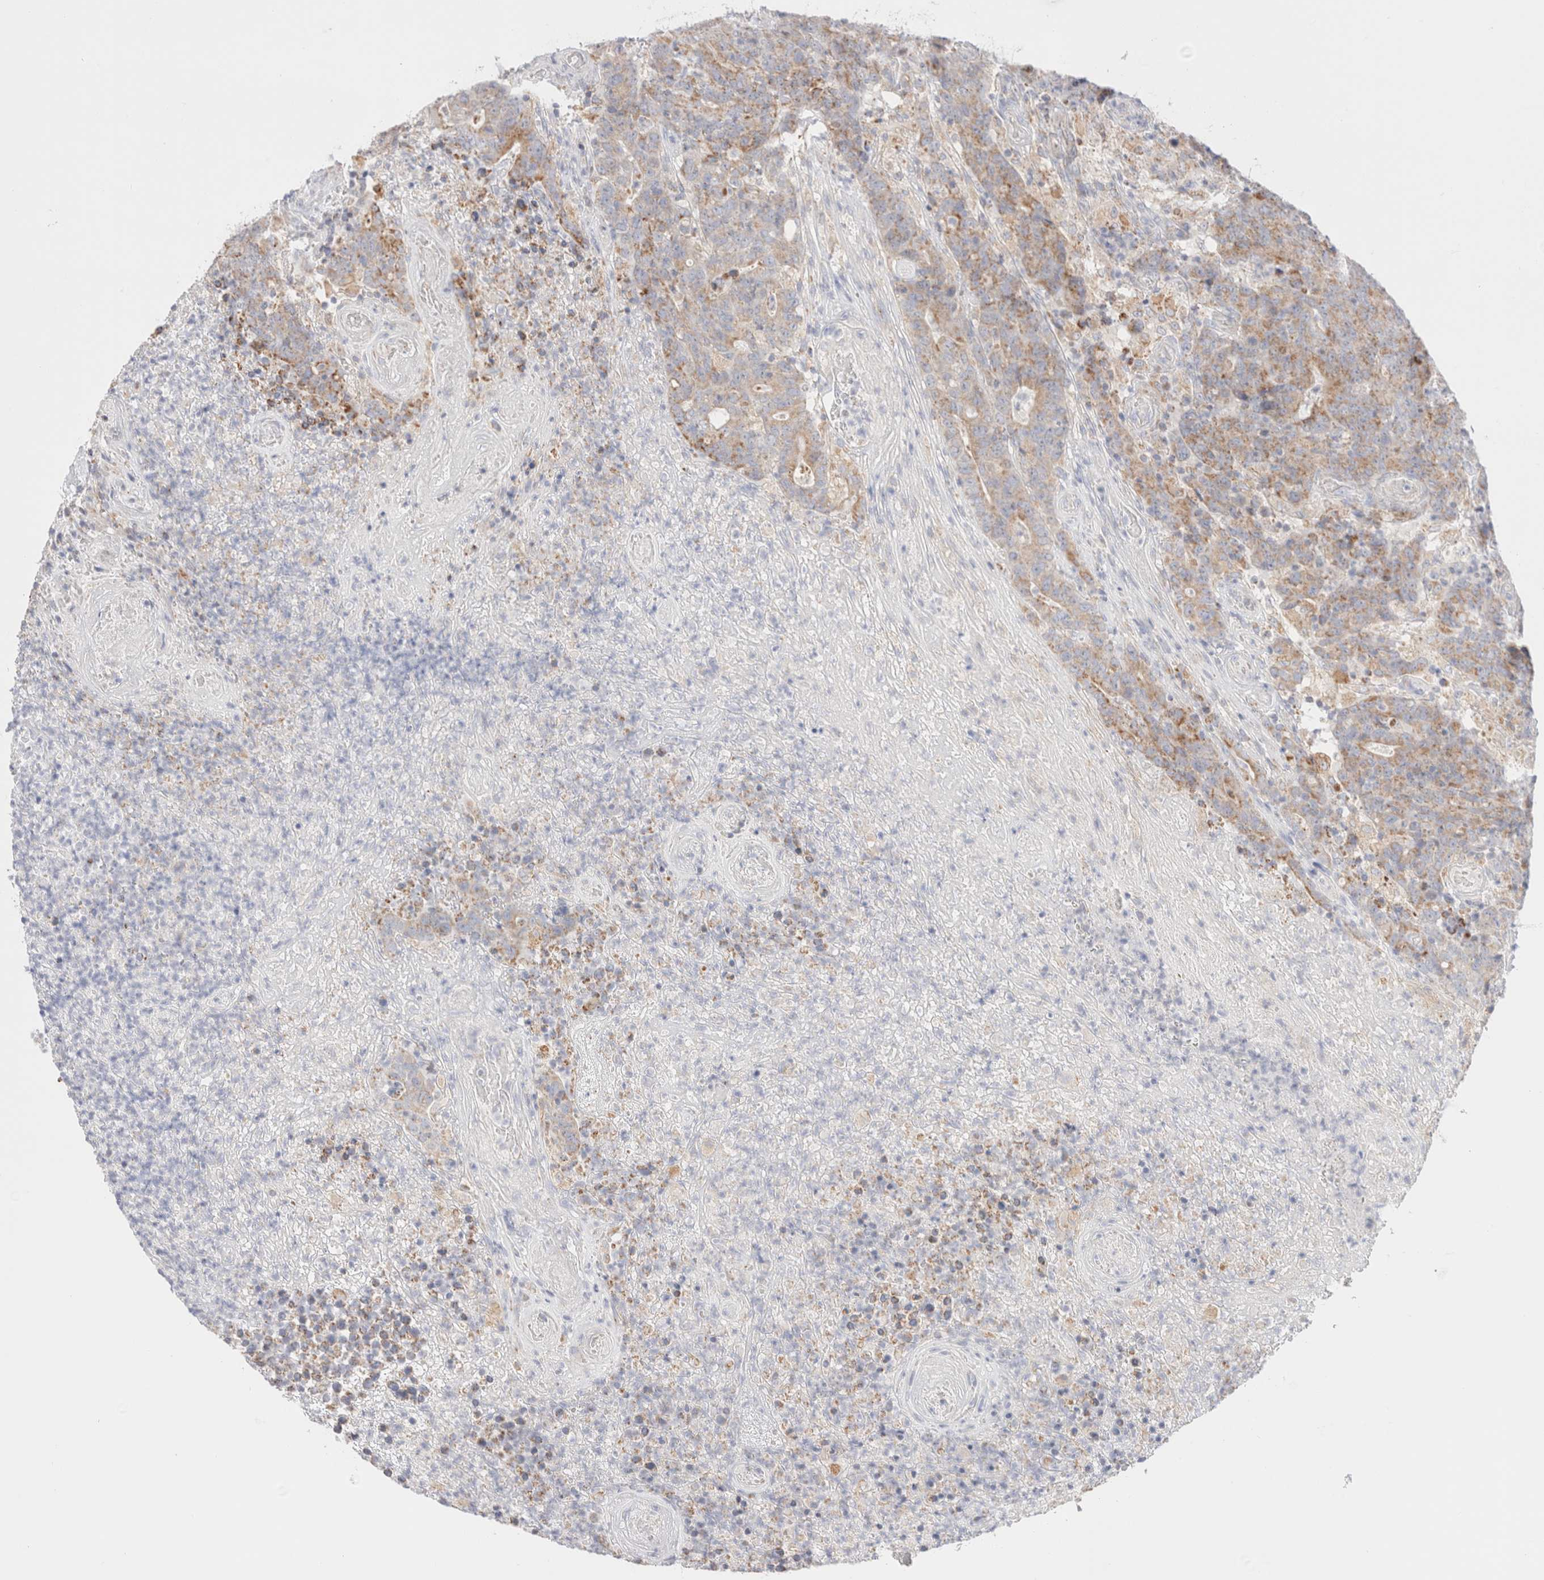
{"staining": {"intensity": "moderate", "quantity": ">75%", "location": "cytoplasmic/membranous"}, "tissue": "colorectal cancer", "cell_type": "Tumor cells", "image_type": "cancer", "snomed": [{"axis": "morphology", "description": "Normal tissue, NOS"}, {"axis": "morphology", "description": "Adenocarcinoma, NOS"}, {"axis": "topography", "description": "Colon"}], "caption": "Human adenocarcinoma (colorectal) stained with a protein marker exhibits moderate staining in tumor cells.", "gene": "ATP6V1C1", "patient": {"sex": "female", "age": 75}}